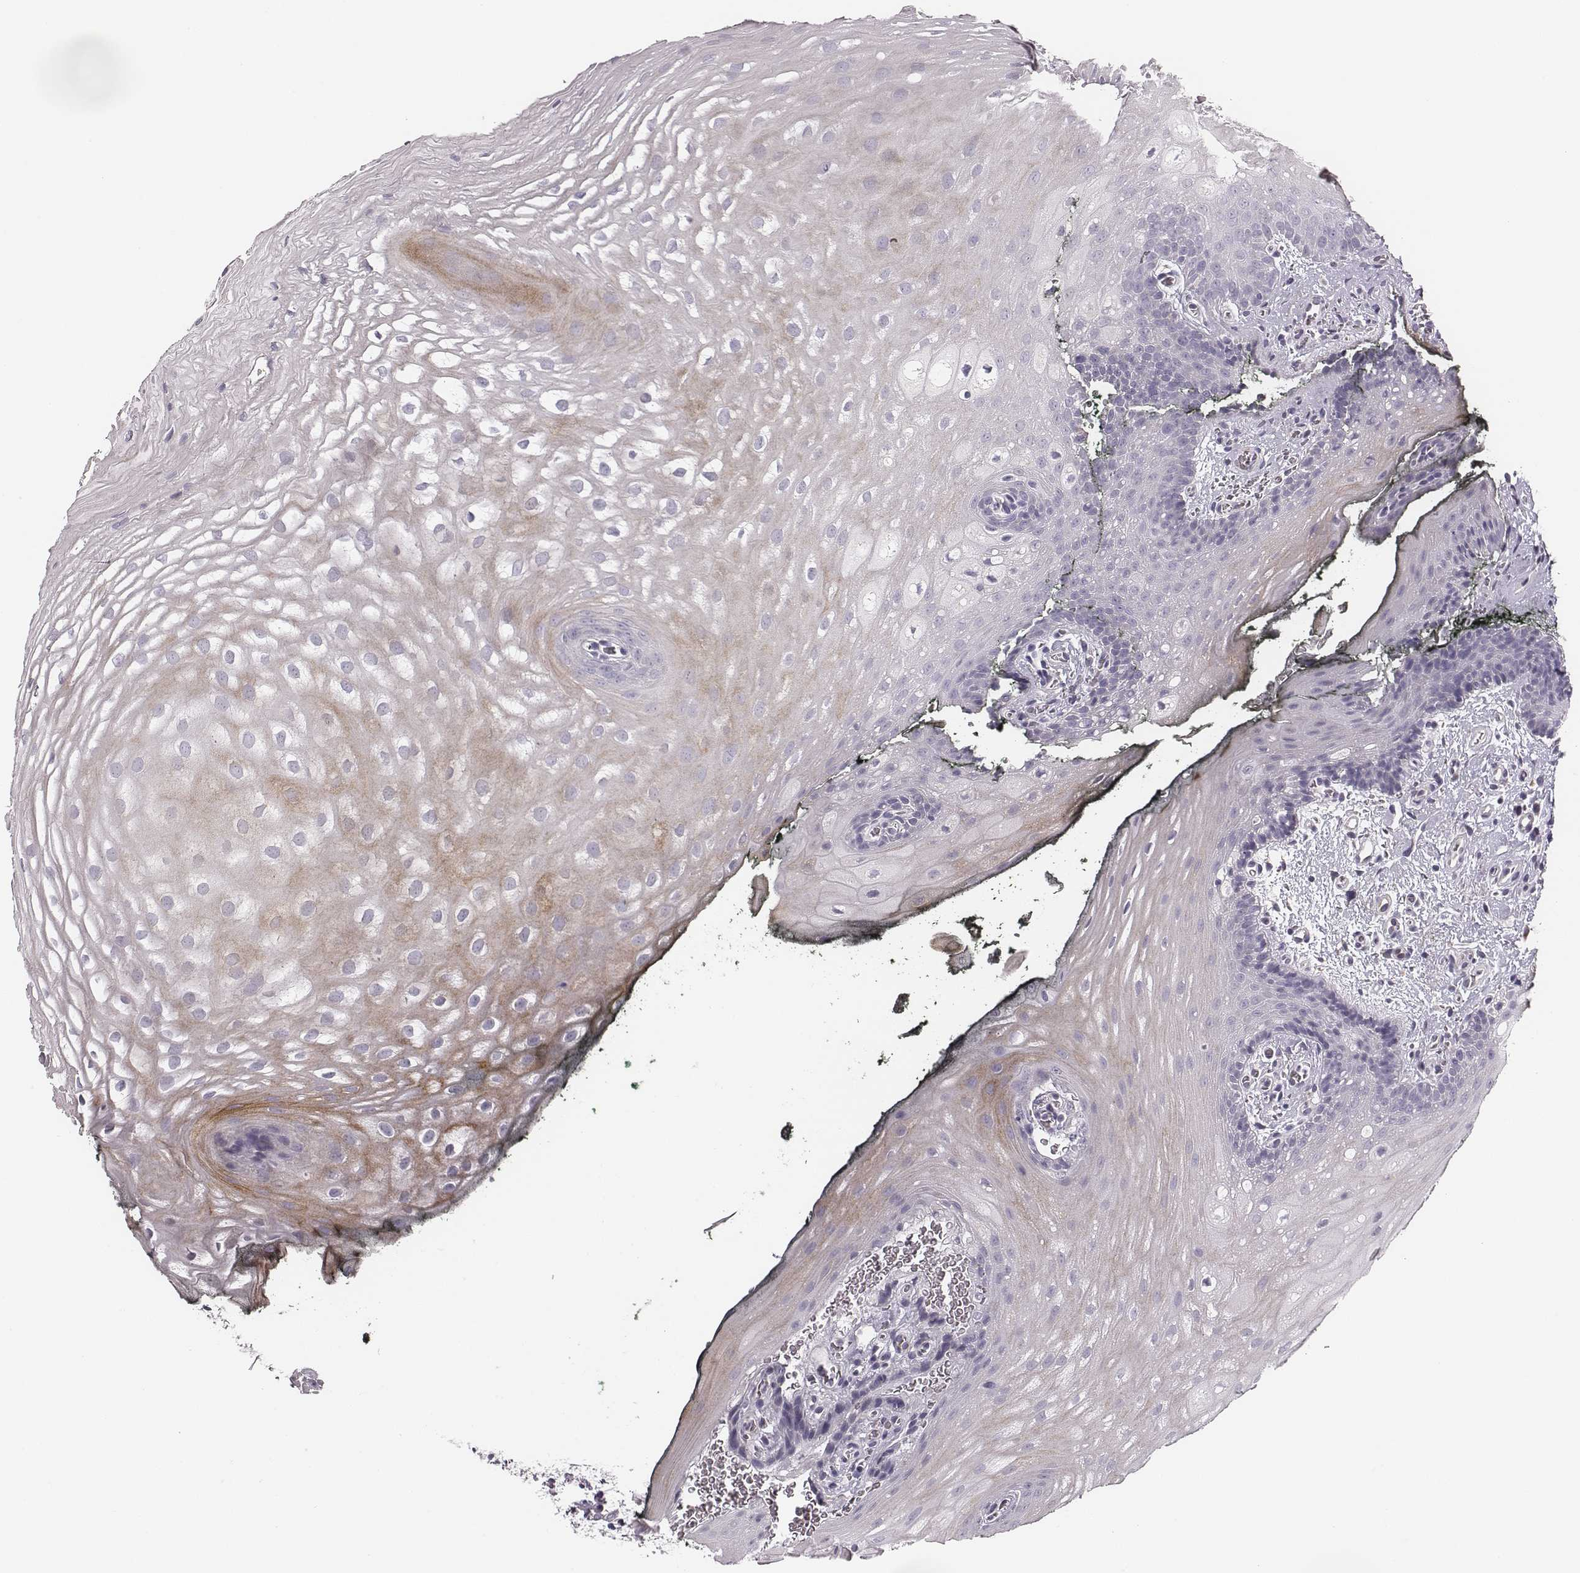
{"staining": {"intensity": "weak", "quantity": "<25%", "location": "cytoplasmic/membranous"}, "tissue": "oral mucosa", "cell_type": "Squamous epithelial cells", "image_type": "normal", "snomed": [{"axis": "morphology", "description": "Normal tissue, NOS"}, {"axis": "topography", "description": "Oral tissue"}, {"axis": "topography", "description": "Head-Neck"}], "caption": "High magnification brightfield microscopy of normal oral mucosa stained with DAB (3,3'-diaminobenzidine) (brown) and counterstained with hematoxylin (blue): squamous epithelial cells show no significant positivity.", "gene": "UBL4B", "patient": {"sex": "male", "age": 65}}